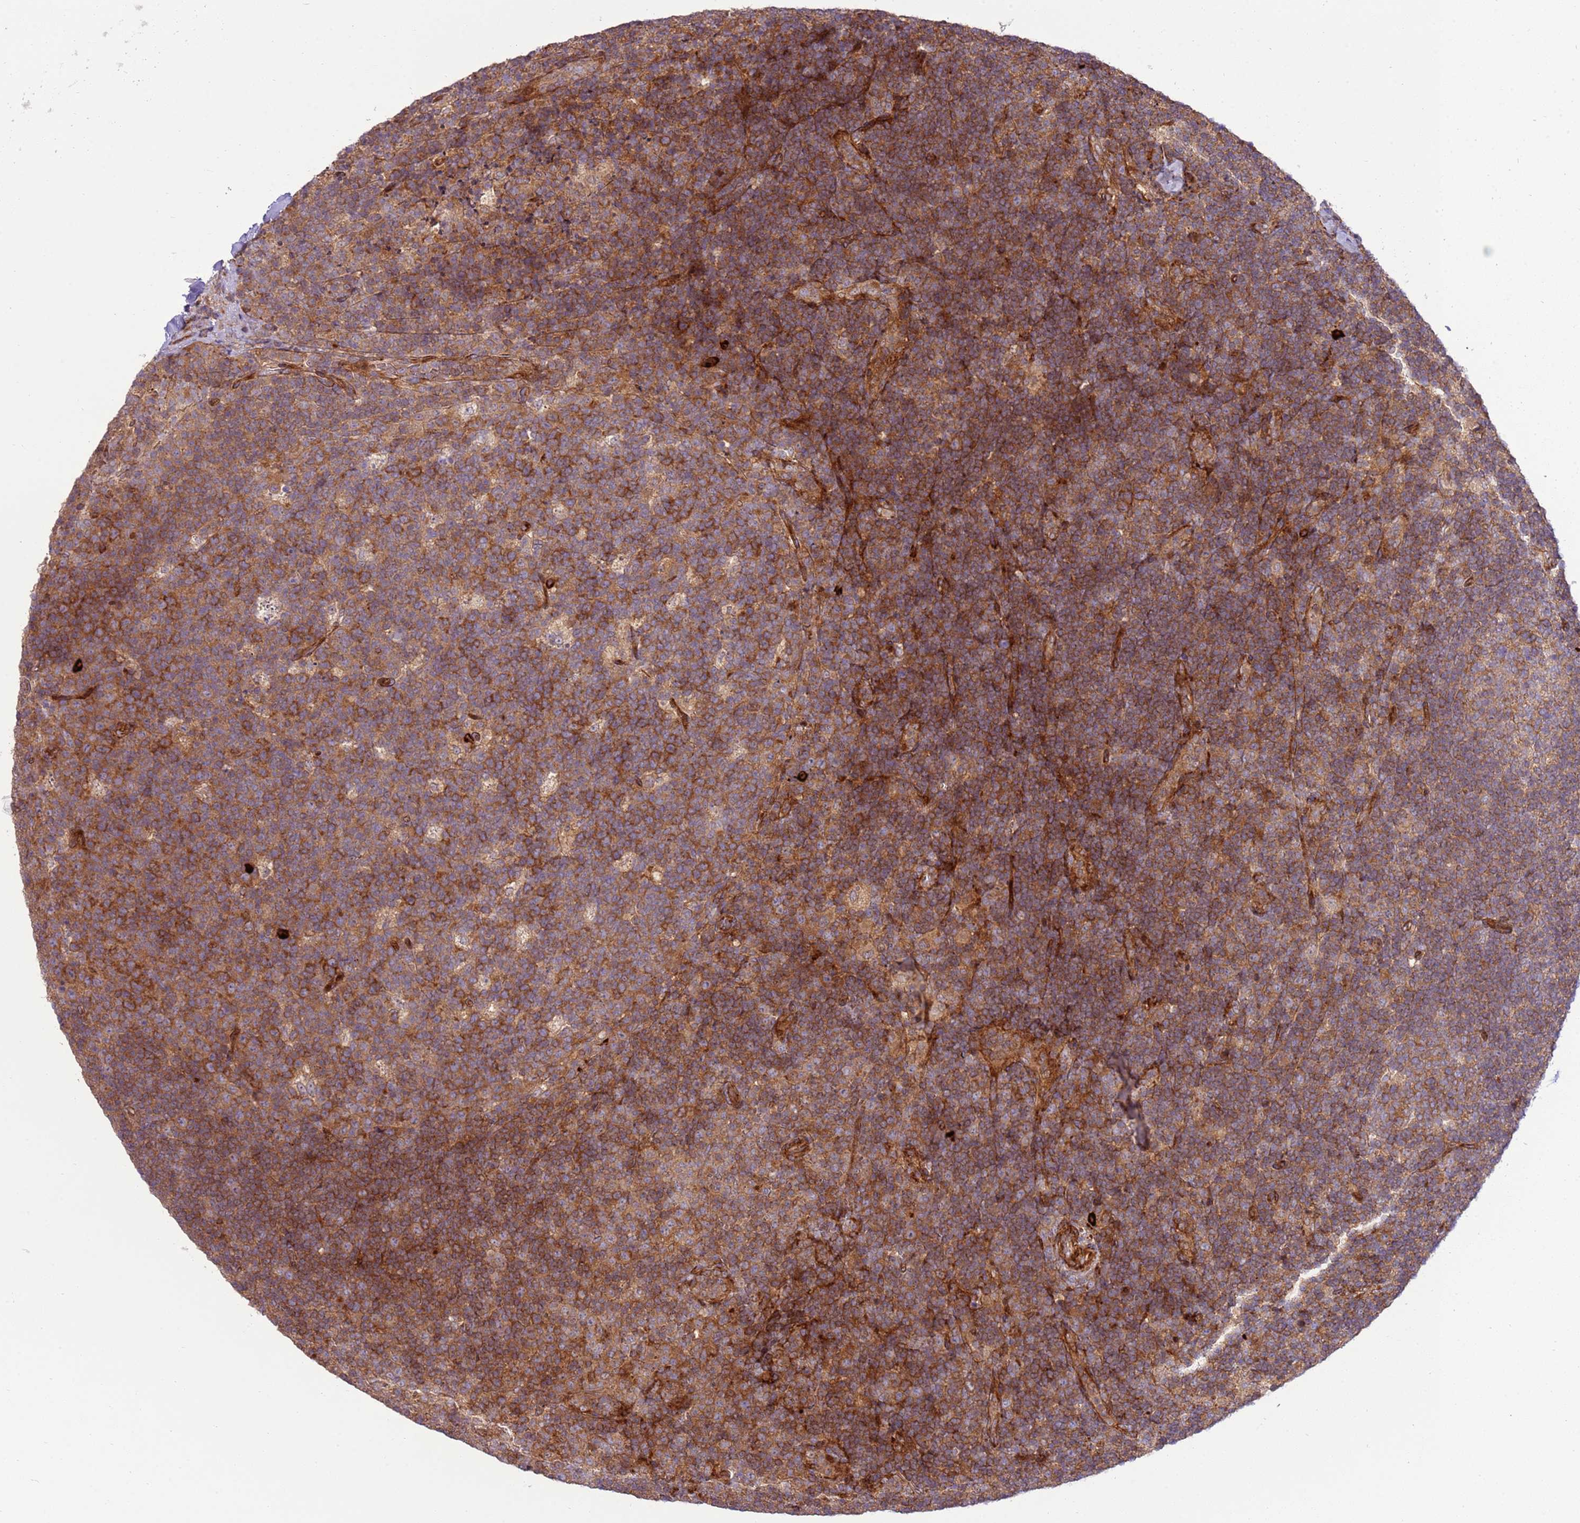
{"staining": {"intensity": "moderate", "quantity": "25%-75%", "location": "cytoplasmic/membranous"}, "tissue": "lymph node", "cell_type": "Germinal center cells", "image_type": "normal", "snomed": [{"axis": "morphology", "description": "Normal tissue, NOS"}, {"axis": "topography", "description": "Lymph node"}], "caption": "Lymph node stained for a protein (brown) reveals moderate cytoplasmic/membranous positive expression in approximately 25%-75% of germinal center cells.", "gene": "ZNF624", "patient": {"sex": "female", "age": 31}}